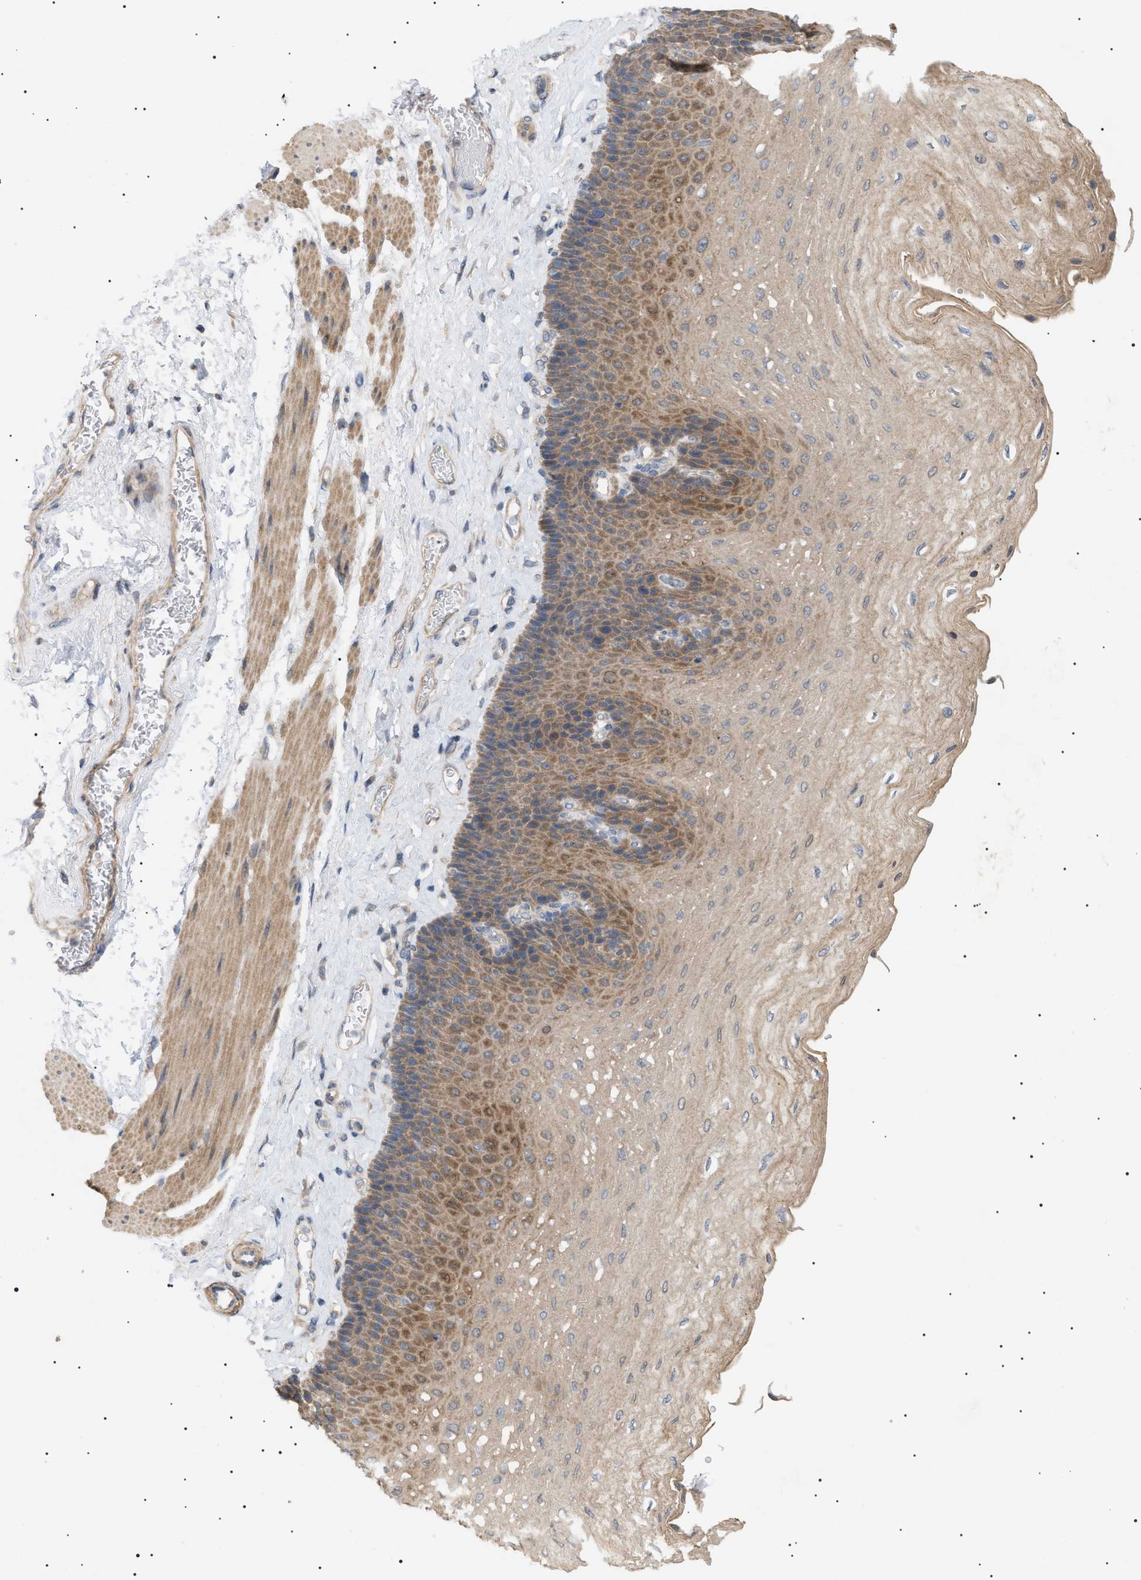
{"staining": {"intensity": "moderate", "quantity": ">75%", "location": "cytoplasmic/membranous"}, "tissue": "esophagus", "cell_type": "Squamous epithelial cells", "image_type": "normal", "snomed": [{"axis": "morphology", "description": "Normal tissue, NOS"}, {"axis": "topography", "description": "Esophagus"}], "caption": "Protein staining exhibits moderate cytoplasmic/membranous positivity in approximately >75% of squamous epithelial cells in benign esophagus. The protein is shown in brown color, while the nuclei are stained blue.", "gene": "IRS2", "patient": {"sex": "female", "age": 72}}